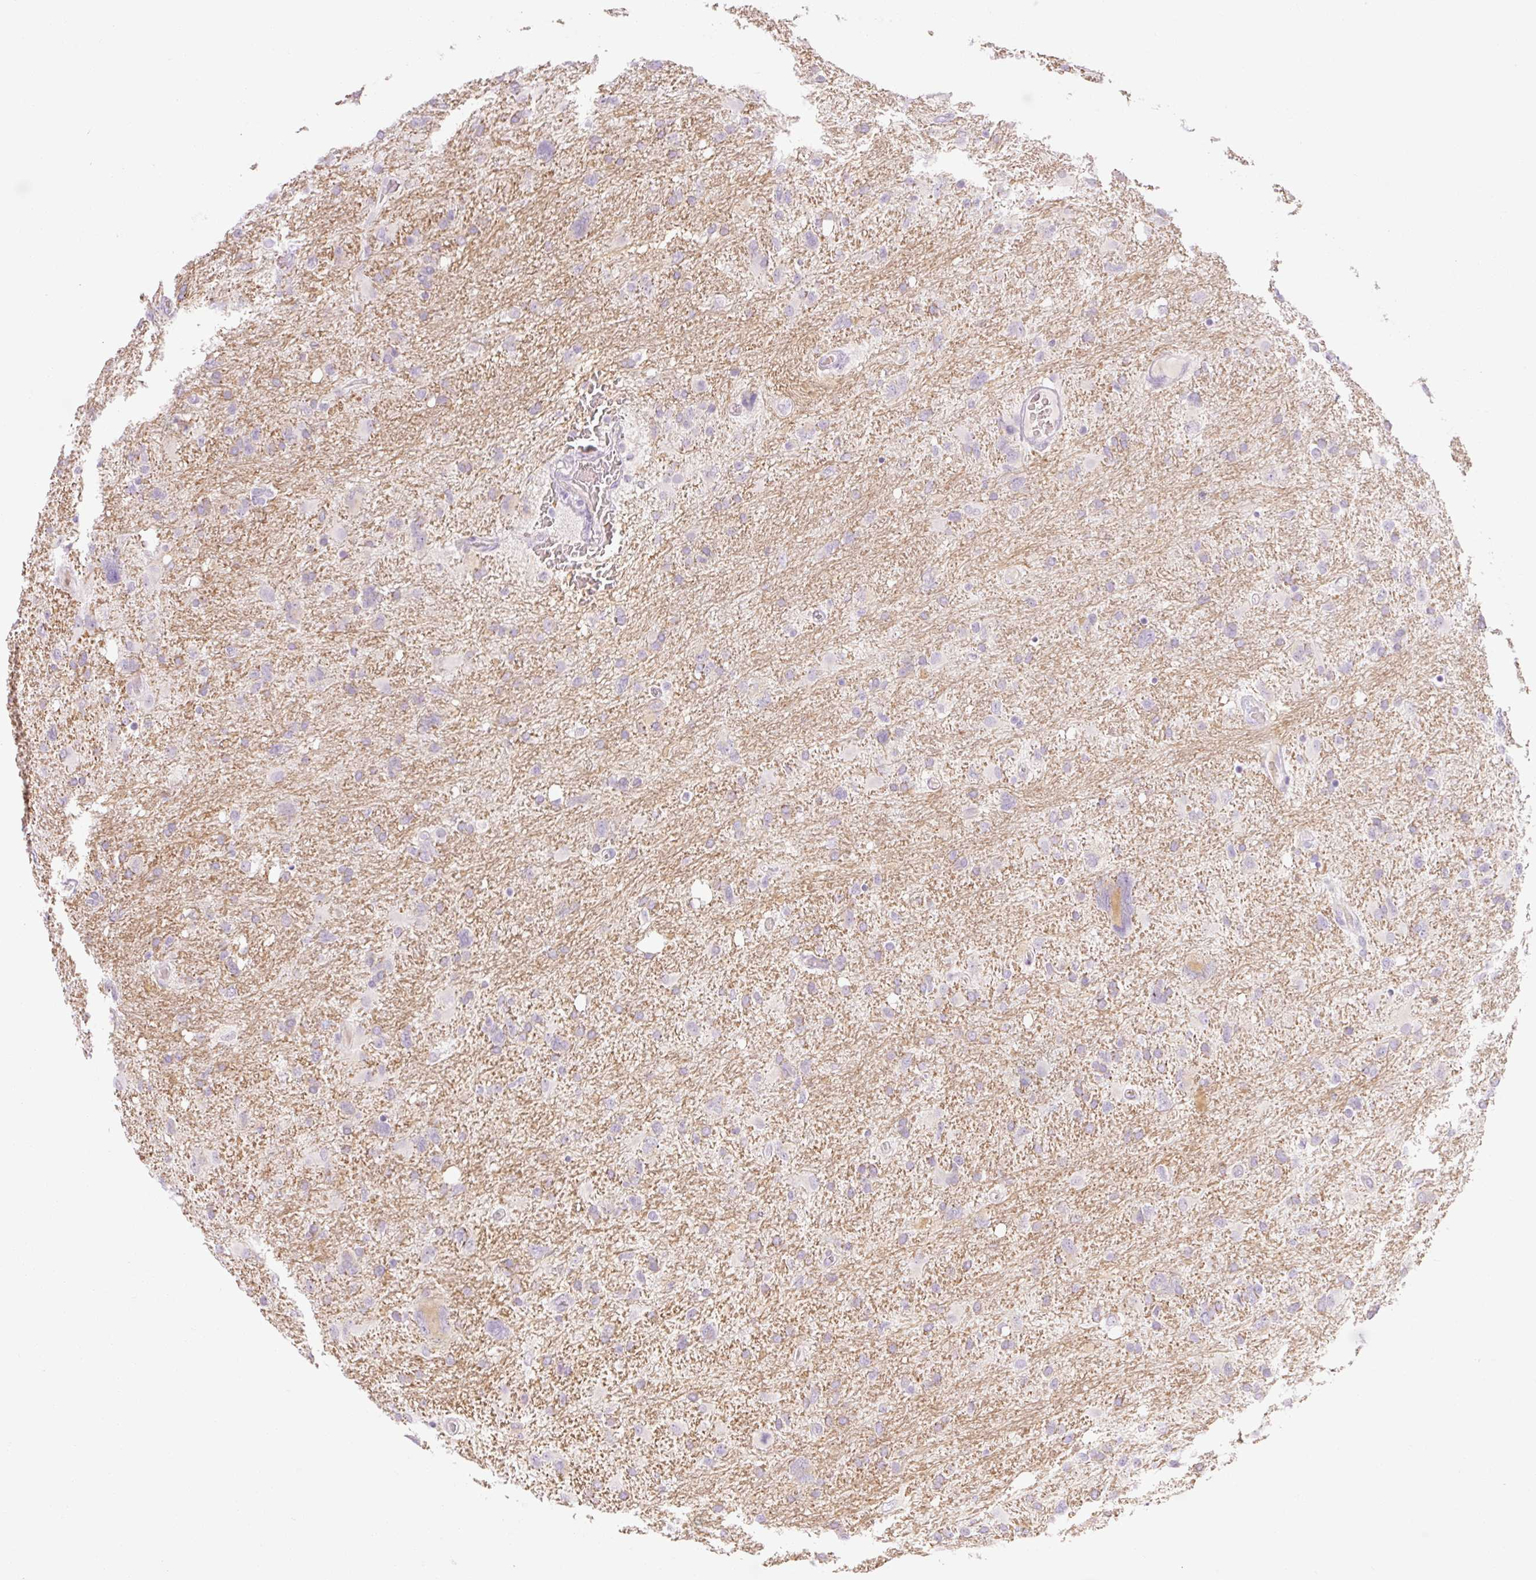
{"staining": {"intensity": "negative", "quantity": "none", "location": "none"}, "tissue": "glioma", "cell_type": "Tumor cells", "image_type": "cancer", "snomed": [{"axis": "morphology", "description": "Glioma, malignant, High grade"}, {"axis": "topography", "description": "Brain"}], "caption": "This is an immunohistochemistry photomicrograph of human glioma. There is no positivity in tumor cells.", "gene": "TAF1L", "patient": {"sex": "male", "age": 61}}